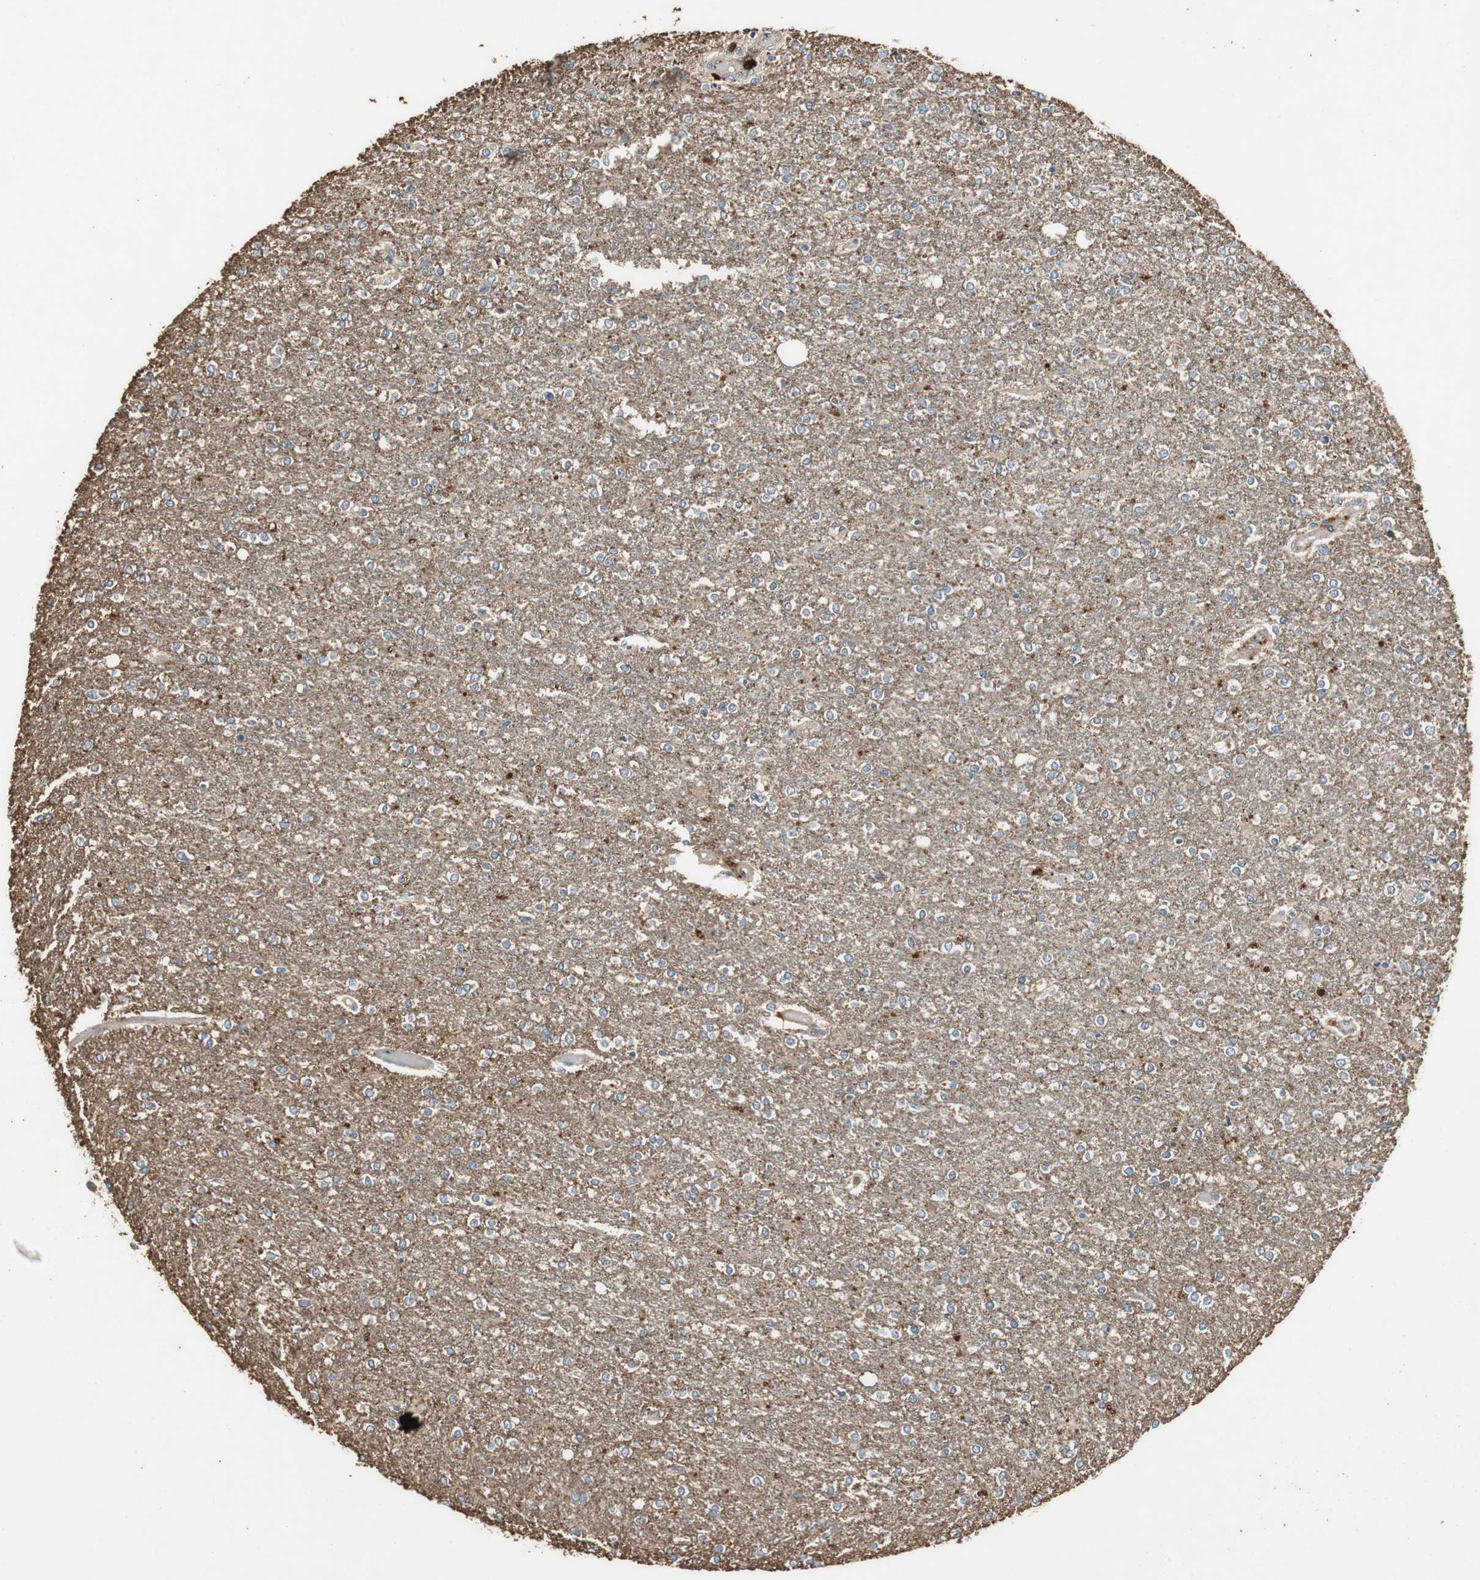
{"staining": {"intensity": "weak", "quantity": "<25%", "location": "cytoplasmic/membranous"}, "tissue": "glioma", "cell_type": "Tumor cells", "image_type": "cancer", "snomed": [{"axis": "morphology", "description": "Glioma, malignant, High grade"}, {"axis": "topography", "description": "Cerebral cortex"}], "caption": "Photomicrograph shows no protein staining in tumor cells of glioma tissue.", "gene": "TNFRSF14", "patient": {"sex": "male", "age": 76}}